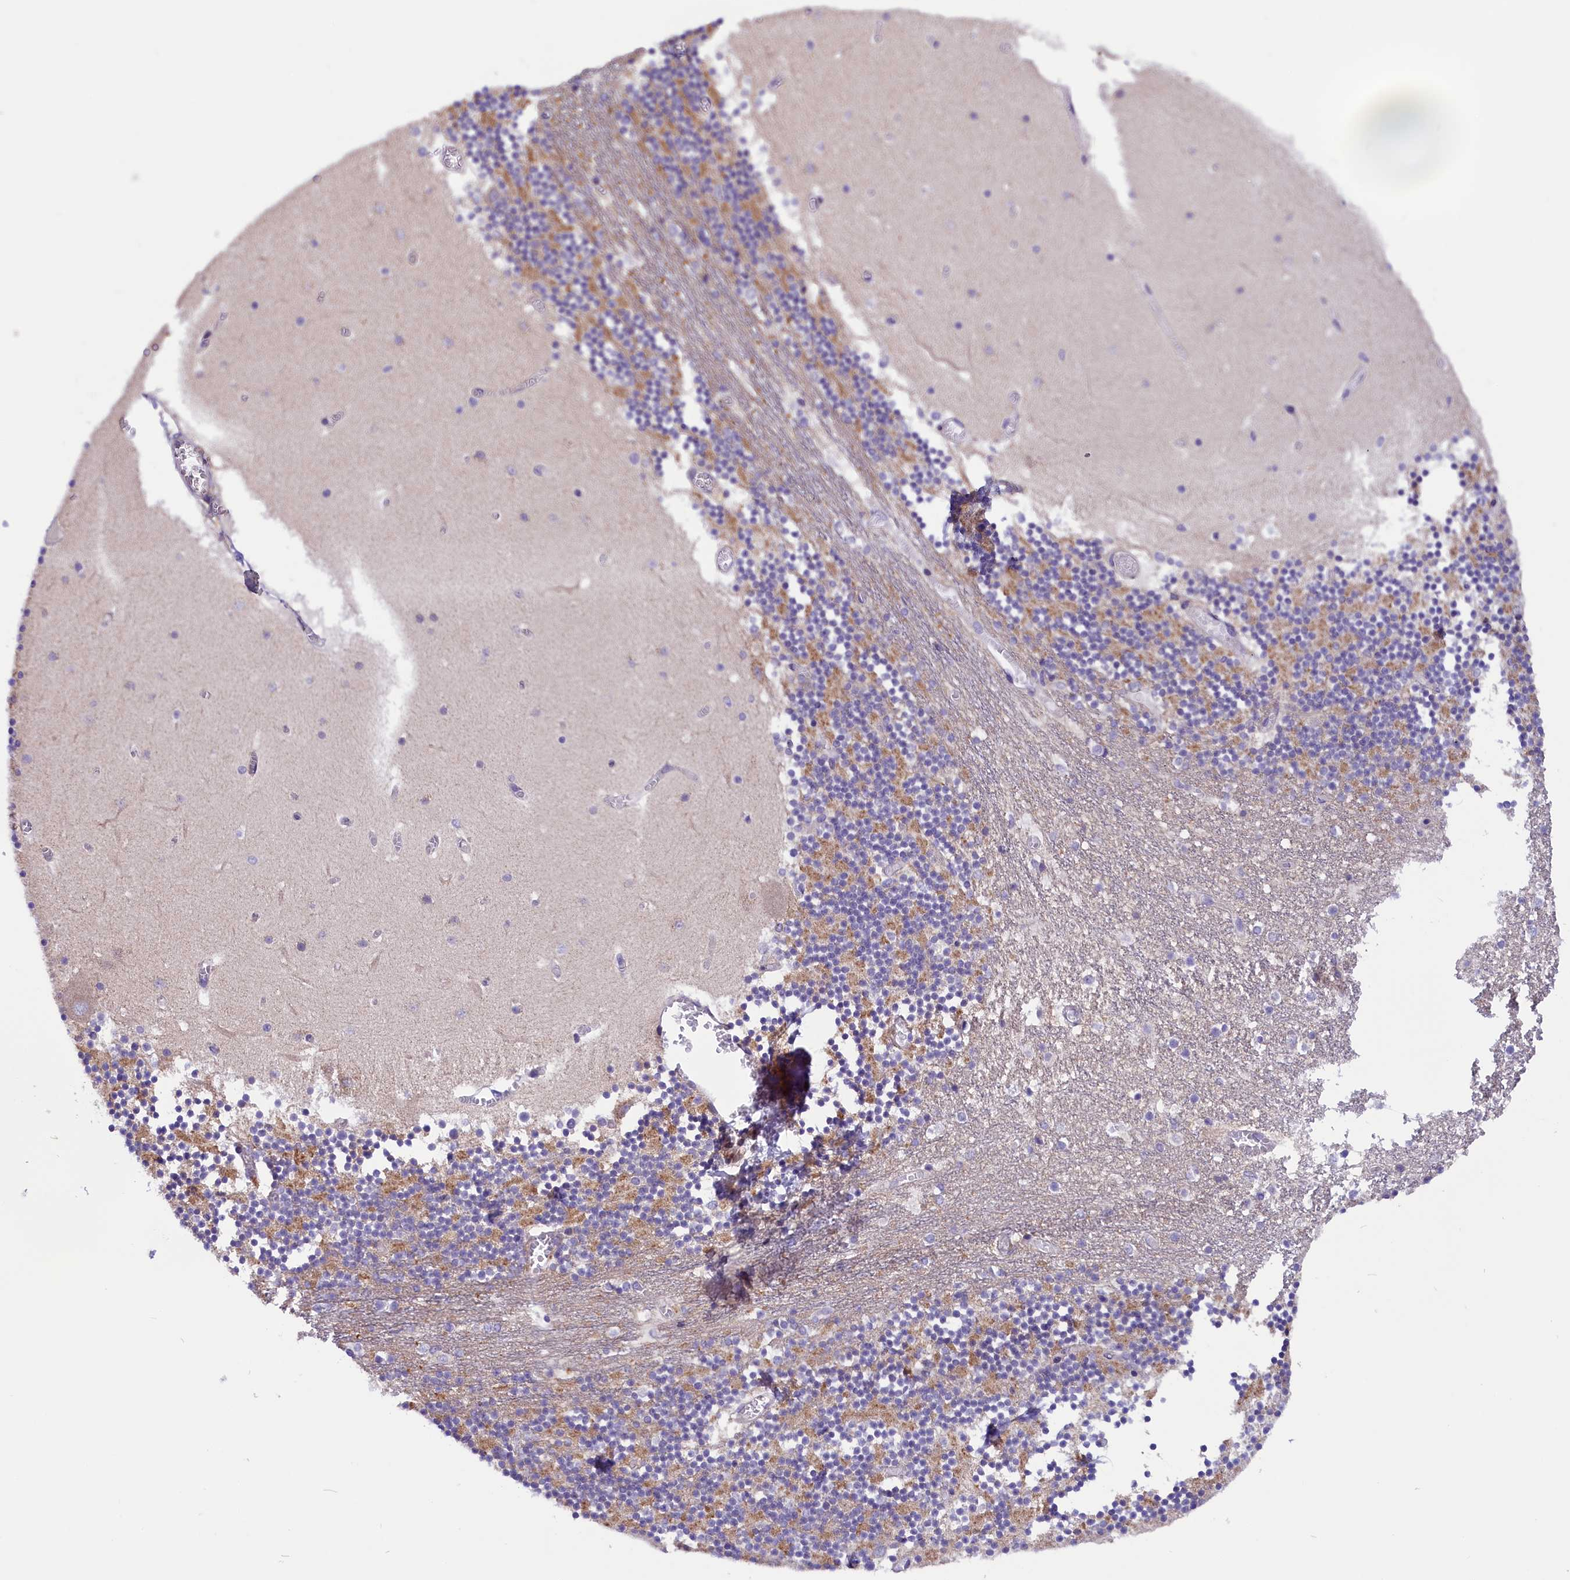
{"staining": {"intensity": "moderate", "quantity": ">75%", "location": "cytoplasmic/membranous"}, "tissue": "cerebellum", "cell_type": "Cells in granular layer", "image_type": "normal", "snomed": [{"axis": "morphology", "description": "Normal tissue, NOS"}, {"axis": "topography", "description": "Cerebellum"}], "caption": "Human cerebellum stained with a brown dye demonstrates moderate cytoplasmic/membranous positive positivity in about >75% of cells in granular layer.", "gene": "DNAJB9", "patient": {"sex": "female", "age": 28}}